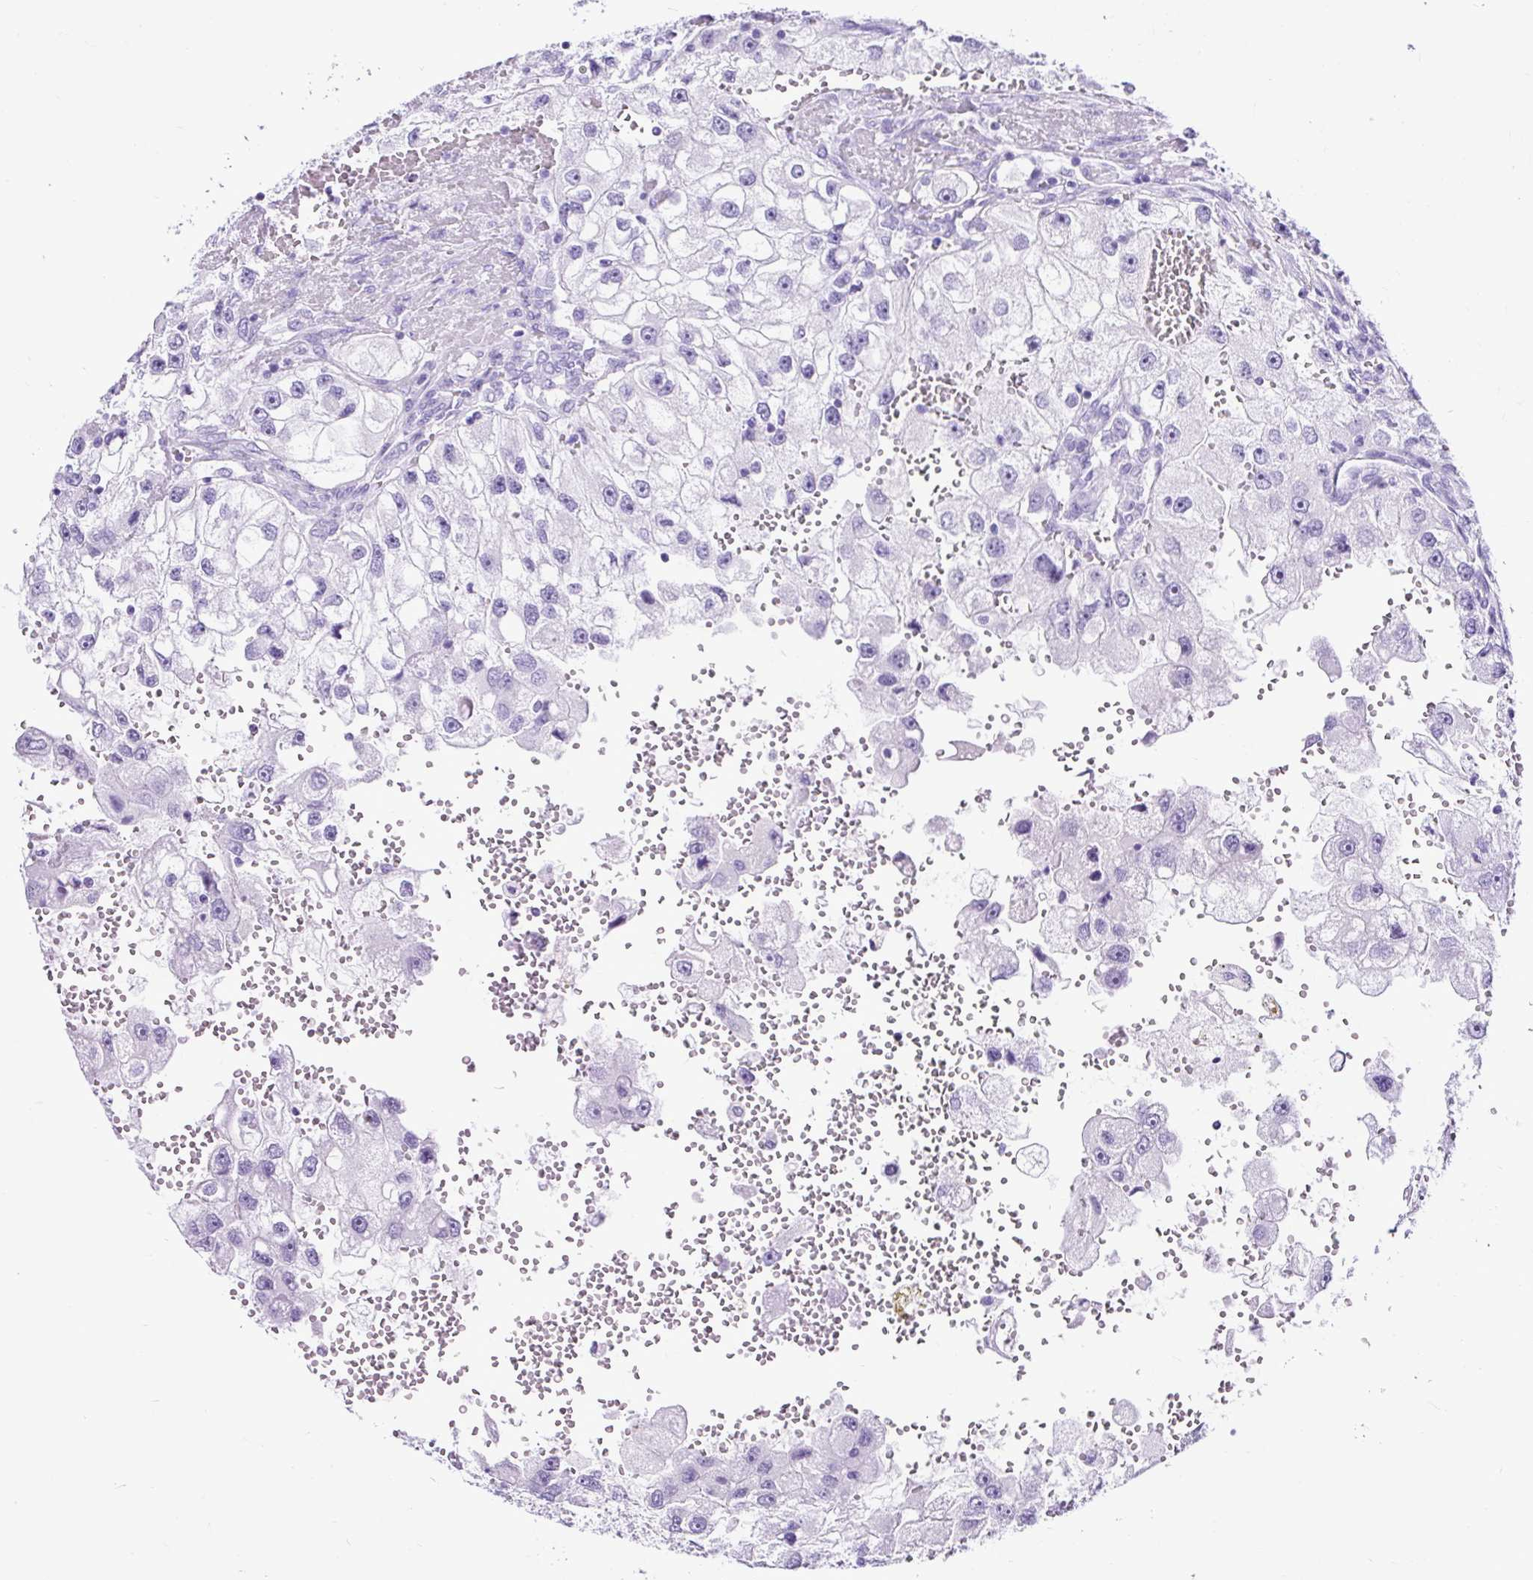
{"staining": {"intensity": "negative", "quantity": "none", "location": "none"}, "tissue": "renal cancer", "cell_type": "Tumor cells", "image_type": "cancer", "snomed": [{"axis": "morphology", "description": "Adenocarcinoma, NOS"}, {"axis": "topography", "description": "Kidney"}], "caption": "Immunohistochemical staining of human renal cancer displays no significant staining in tumor cells. The staining was performed using DAB to visualize the protein expression in brown, while the nuclei were stained in blue with hematoxylin (Magnification: 20x).", "gene": "CEL", "patient": {"sex": "male", "age": 63}}